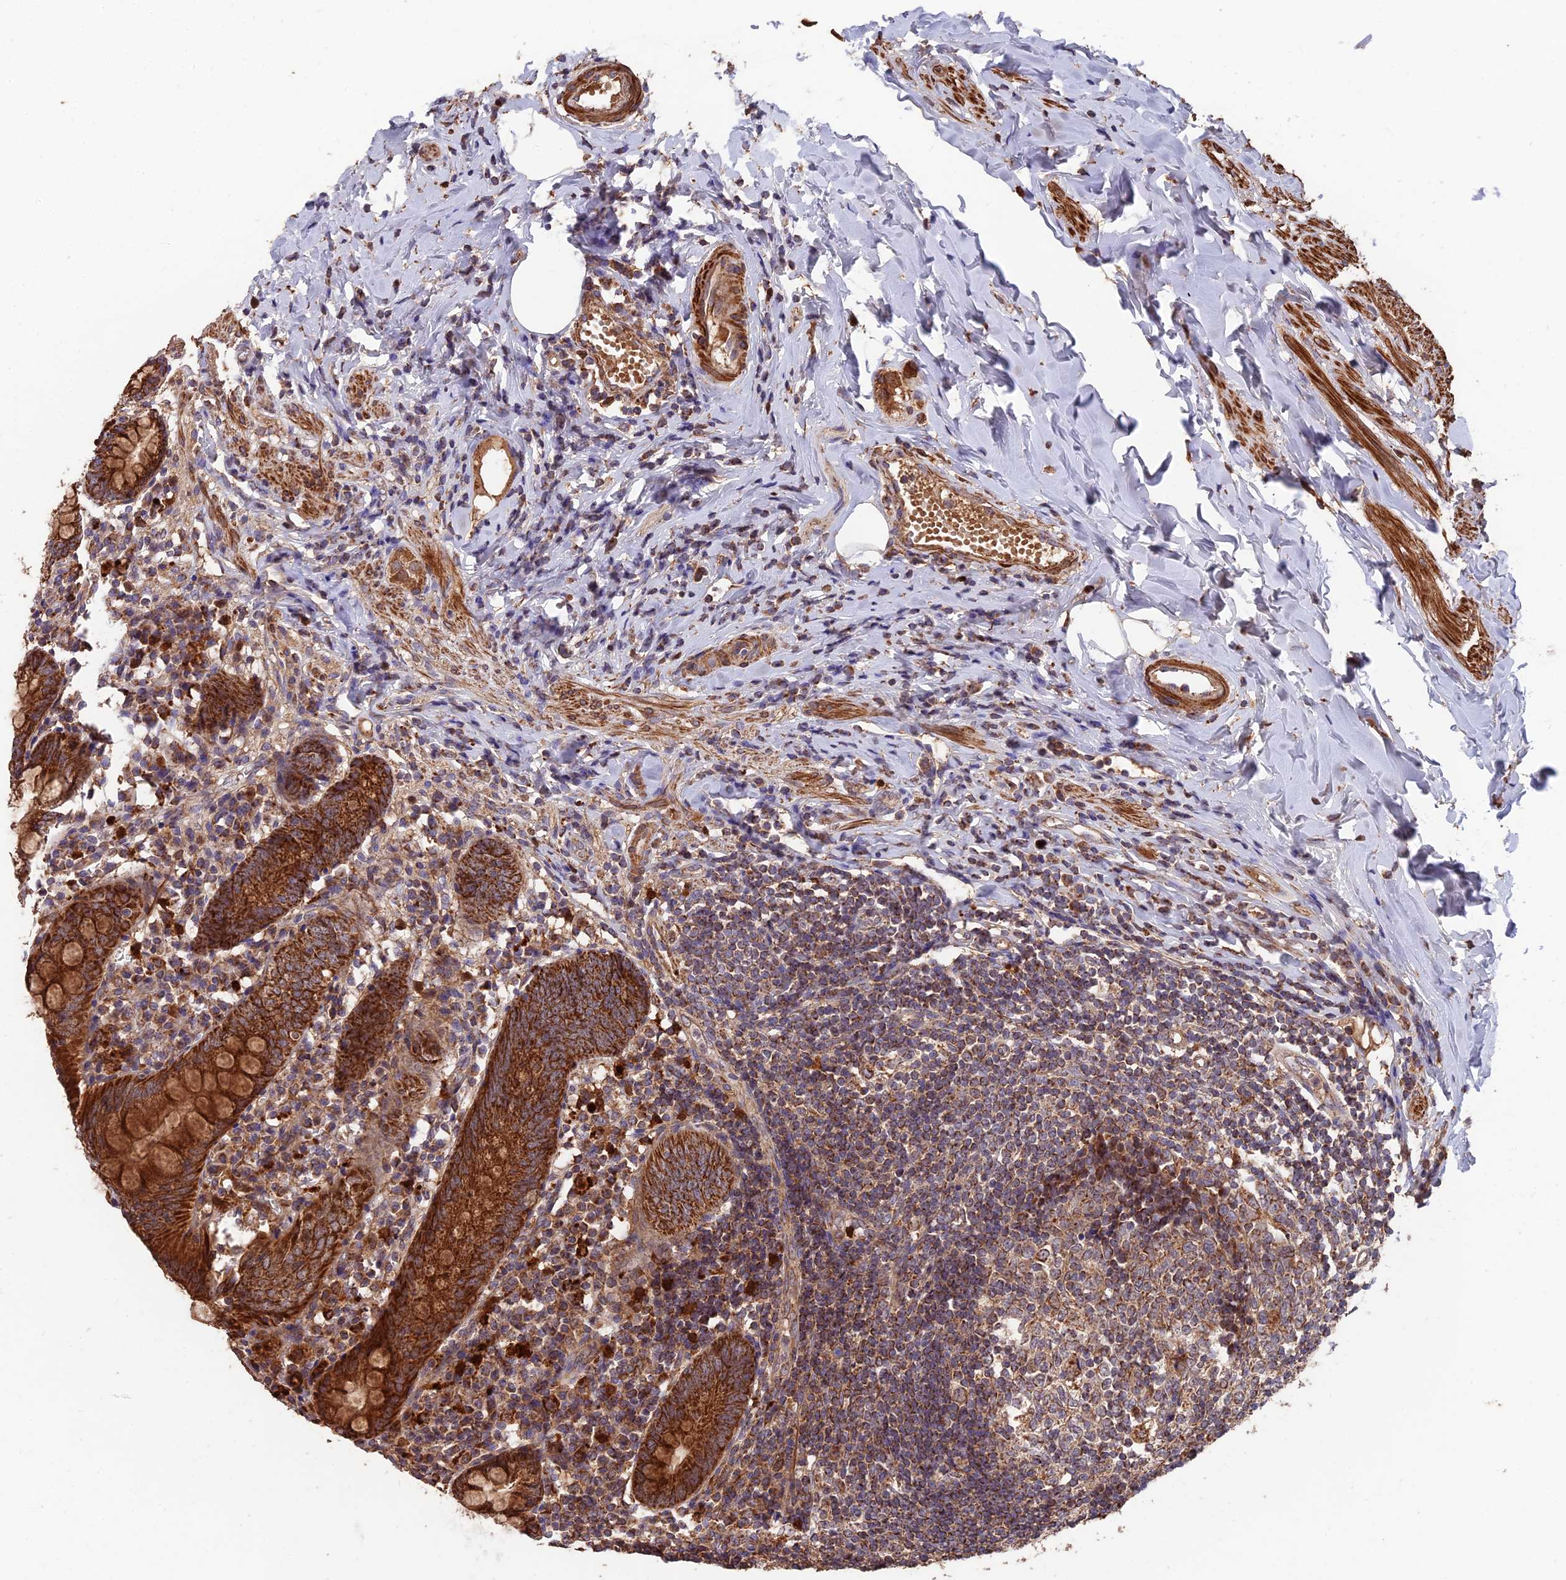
{"staining": {"intensity": "strong", "quantity": ">75%", "location": "cytoplasmic/membranous"}, "tissue": "appendix", "cell_type": "Glandular cells", "image_type": "normal", "snomed": [{"axis": "morphology", "description": "Normal tissue, NOS"}, {"axis": "topography", "description": "Appendix"}], "caption": "Appendix stained with a brown dye shows strong cytoplasmic/membranous positive staining in approximately >75% of glandular cells.", "gene": "IFT22", "patient": {"sex": "female", "age": 54}}